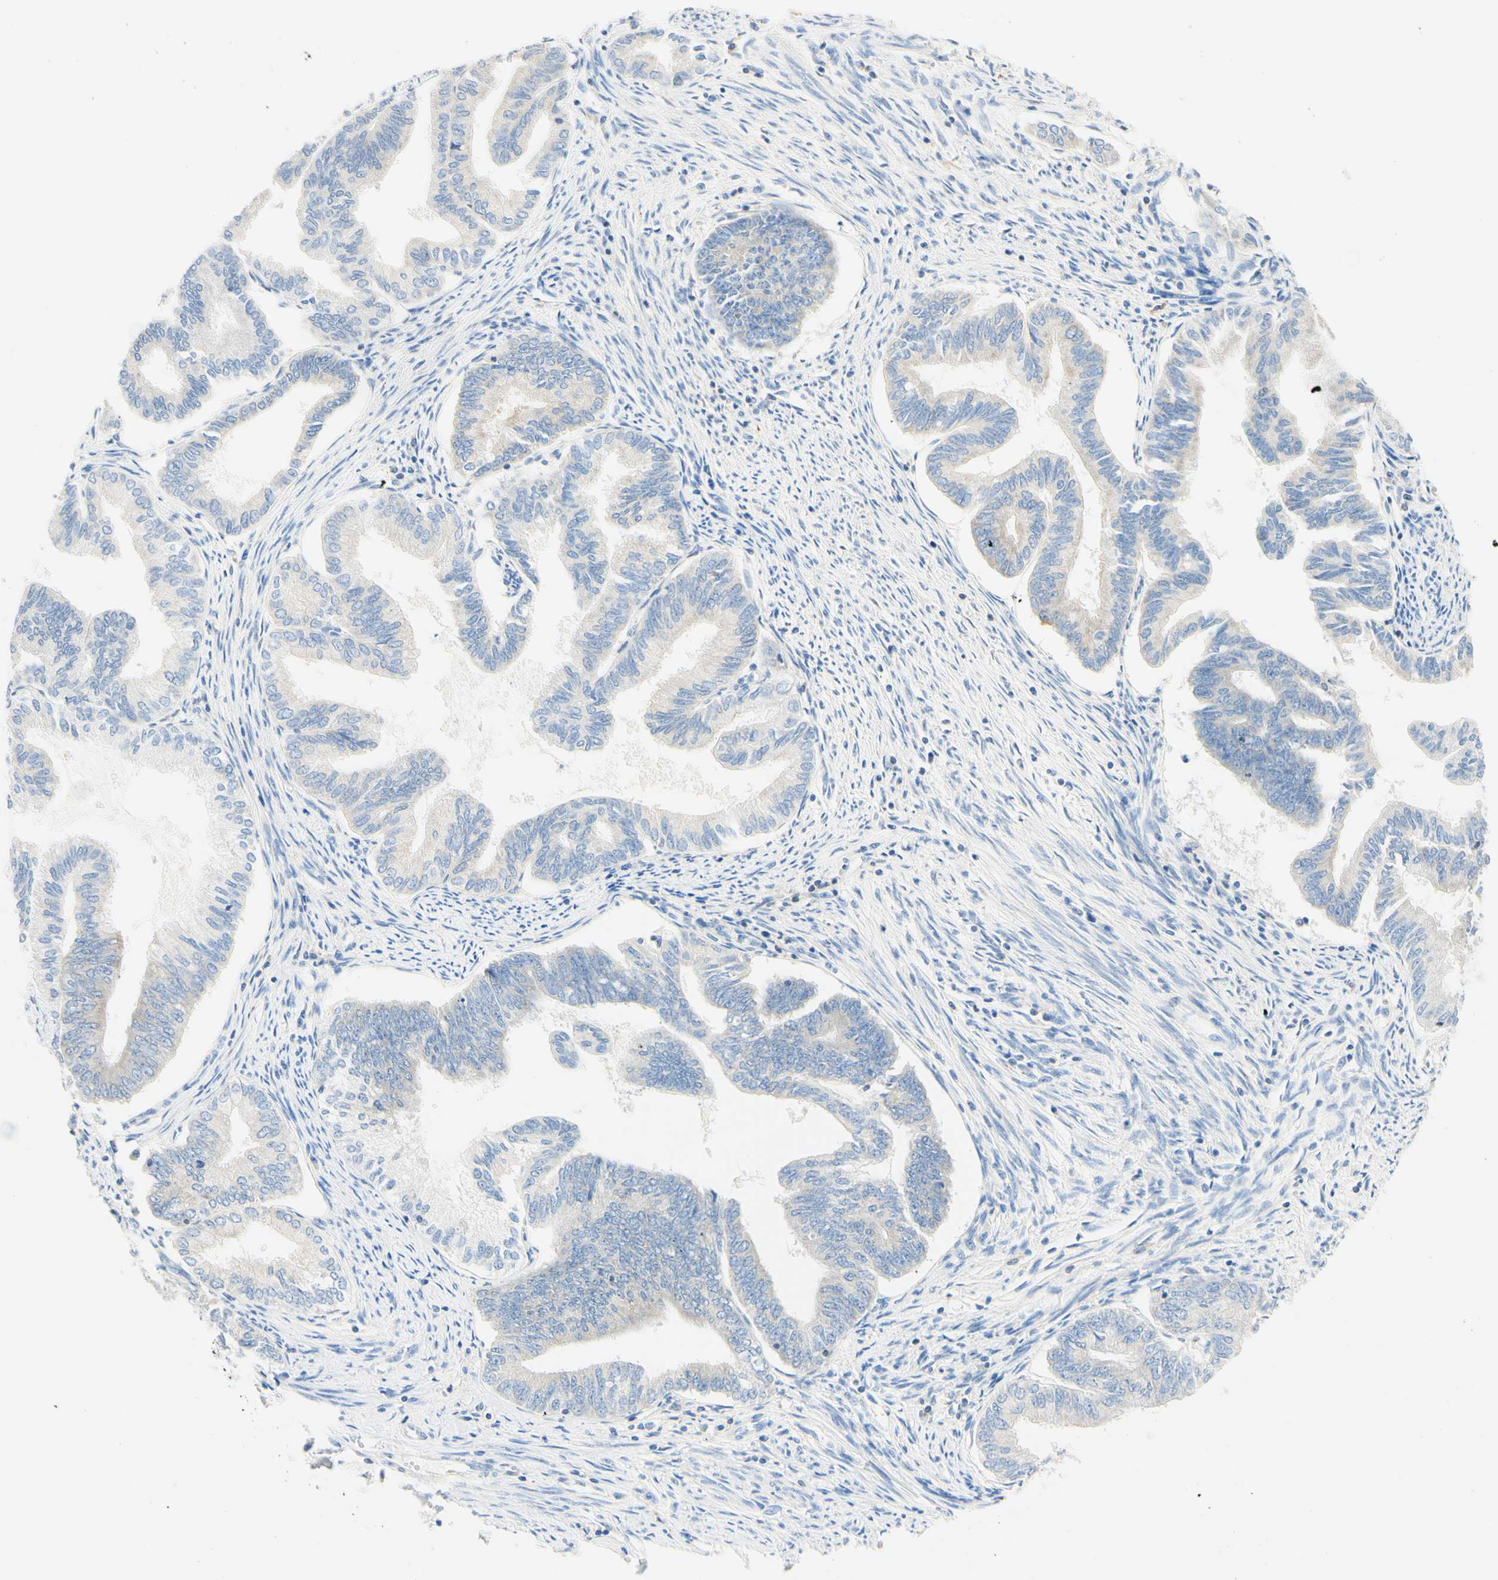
{"staining": {"intensity": "negative", "quantity": "none", "location": "none"}, "tissue": "endometrial cancer", "cell_type": "Tumor cells", "image_type": "cancer", "snomed": [{"axis": "morphology", "description": "Adenocarcinoma, NOS"}, {"axis": "topography", "description": "Endometrium"}], "caption": "DAB immunohistochemical staining of endometrial cancer exhibits no significant expression in tumor cells.", "gene": "LAT", "patient": {"sex": "female", "age": 86}}